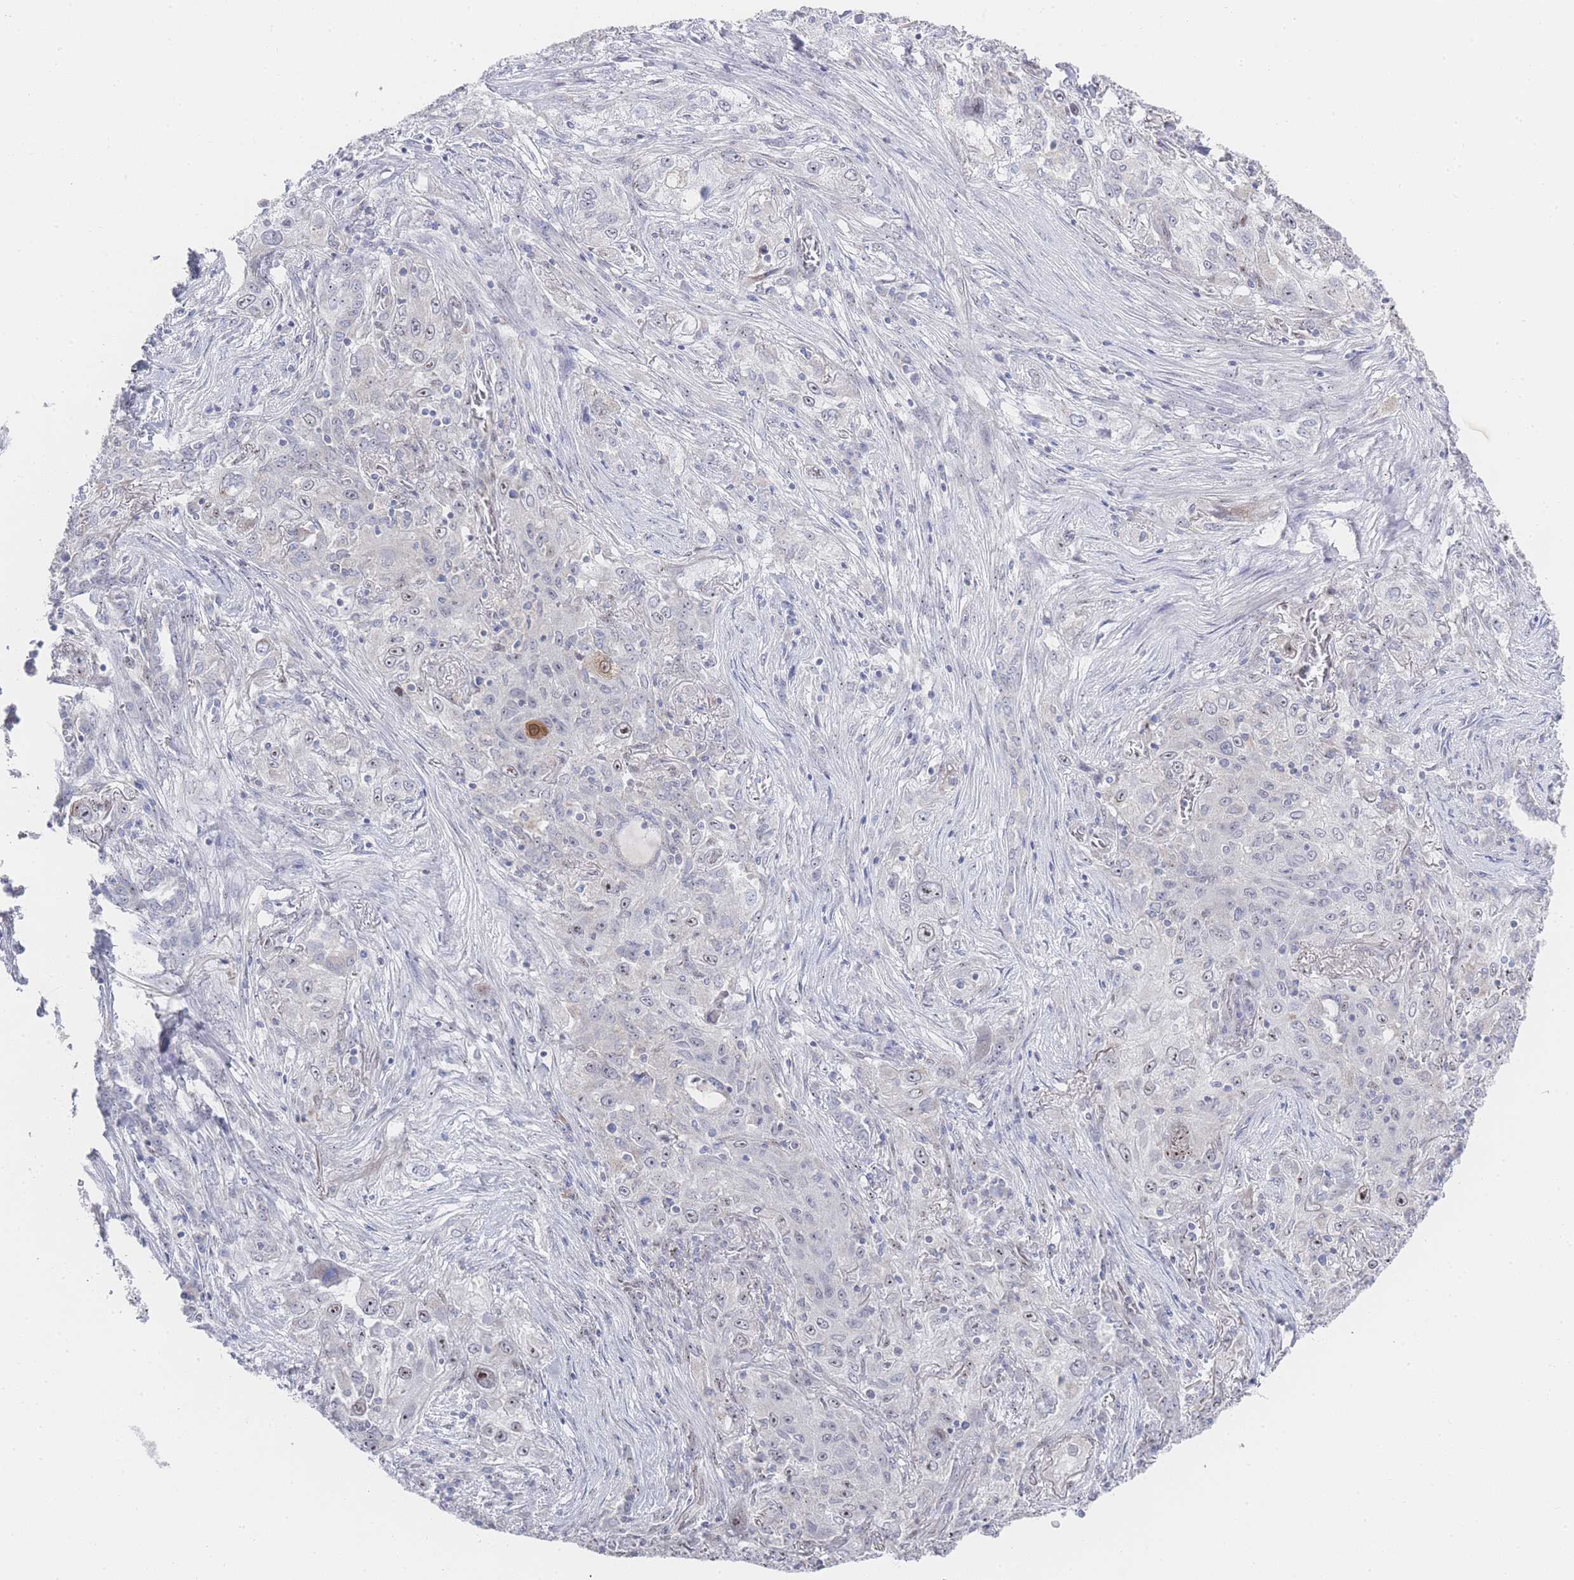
{"staining": {"intensity": "negative", "quantity": "none", "location": "none"}, "tissue": "lung cancer", "cell_type": "Tumor cells", "image_type": "cancer", "snomed": [{"axis": "morphology", "description": "Squamous cell carcinoma, NOS"}, {"axis": "topography", "description": "Lung"}], "caption": "Human lung squamous cell carcinoma stained for a protein using IHC shows no positivity in tumor cells.", "gene": "ZNF142", "patient": {"sex": "female", "age": 69}}